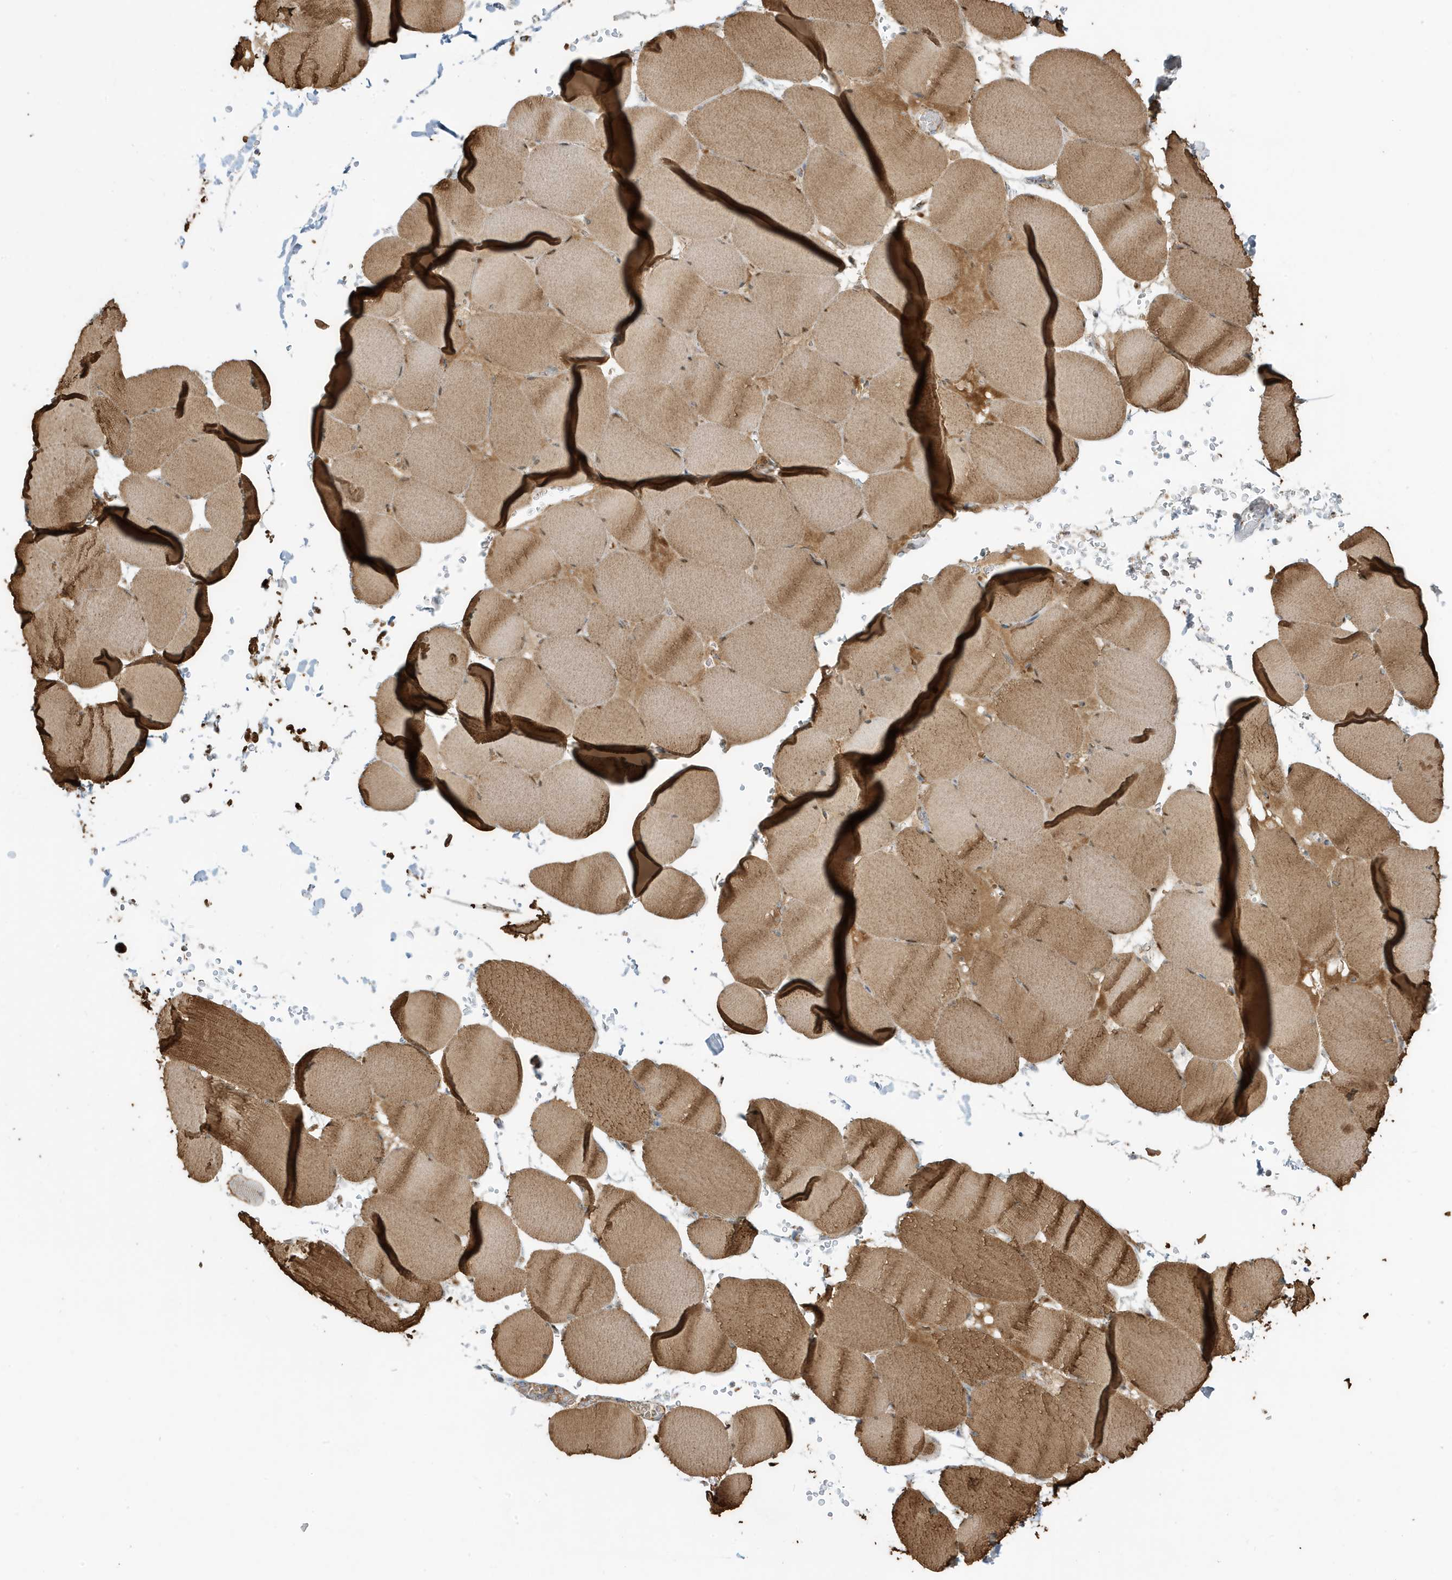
{"staining": {"intensity": "moderate", "quantity": ">75%", "location": "cytoplasmic/membranous"}, "tissue": "skeletal muscle", "cell_type": "Myocytes", "image_type": "normal", "snomed": [{"axis": "morphology", "description": "Normal tissue, NOS"}, {"axis": "topography", "description": "Skeletal muscle"}, {"axis": "topography", "description": "Head-Neck"}], "caption": "Immunohistochemical staining of normal skeletal muscle shows >75% levels of moderate cytoplasmic/membranous protein expression in about >75% of myocytes.", "gene": "IFT57", "patient": {"sex": "male", "age": 66}}